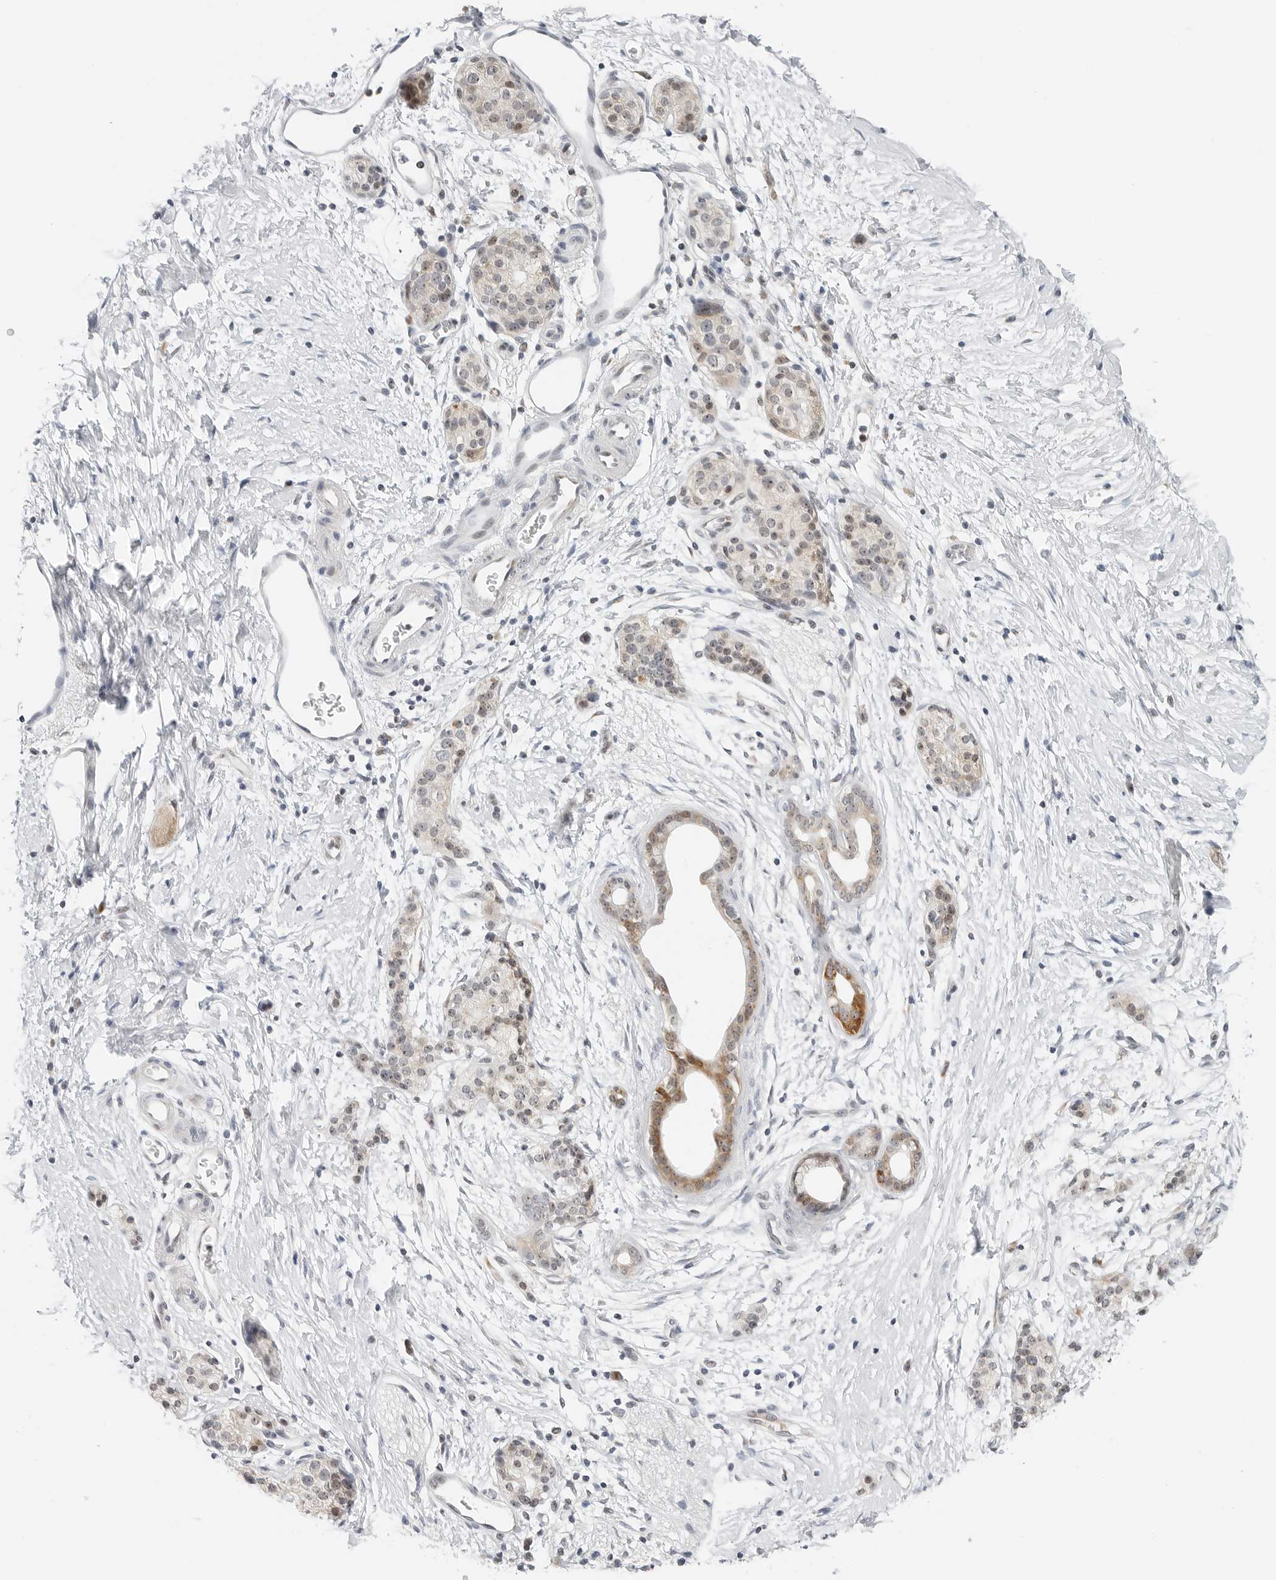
{"staining": {"intensity": "moderate", "quantity": "<25%", "location": "cytoplasmic/membranous"}, "tissue": "pancreatic cancer", "cell_type": "Tumor cells", "image_type": "cancer", "snomed": [{"axis": "morphology", "description": "Adenocarcinoma, NOS"}, {"axis": "topography", "description": "Pancreas"}], "caption": "Immunohistochemistry (IHC) micrograph of neoplastic tissue: human pancreatic cancer stained using immunohistochemistry displays low levels of moderate protein expression localized specifically in the cytoplasmic/membranous of tumor cells, appearing as a cytoplasmic/membranous brown color.", "gene": "RIMKLA", "patient": {"sex": "male", "age": 50}}